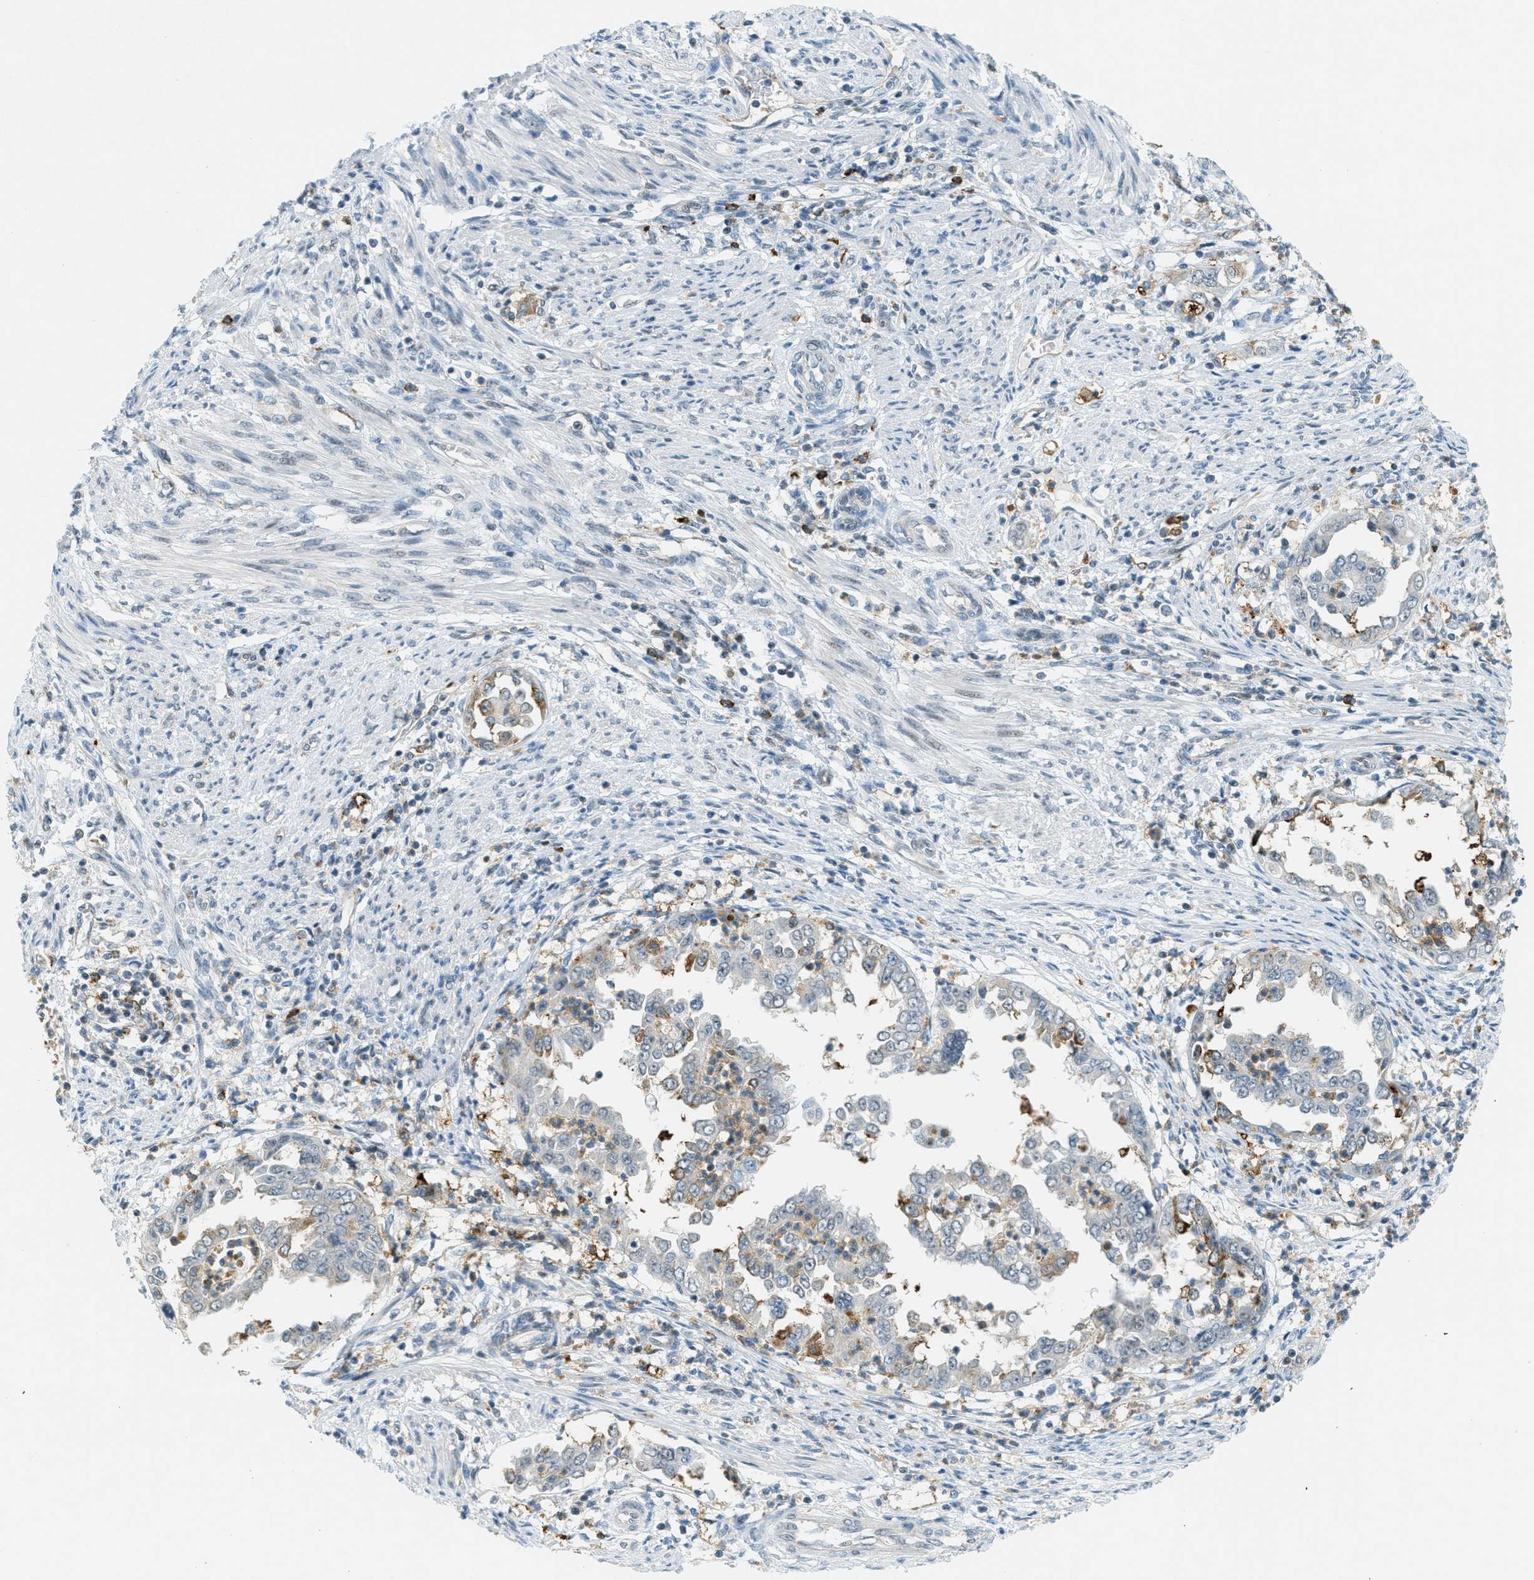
{"staining": {"intensity": "moderate", "quantity": "25%-75%", "location": "cytoplasmic/membranous"}, "tissue": "endometrial cancer", "cell_type": "Tumor cells", "image_type": "cancer", "snomed": [{"axis": "morphology", "description": "Adenocarcinoma, NOS"}, {"axis": "topography", "description": "Endometrium"}], "caption": "A brown stain shows moderate cytoplasmic/membranous staining of a protein in human endometrial cancer (adenocarcinoma) tumor cells.", "gene": "FYN", "patient": {"sex": "female", "age": 85}}